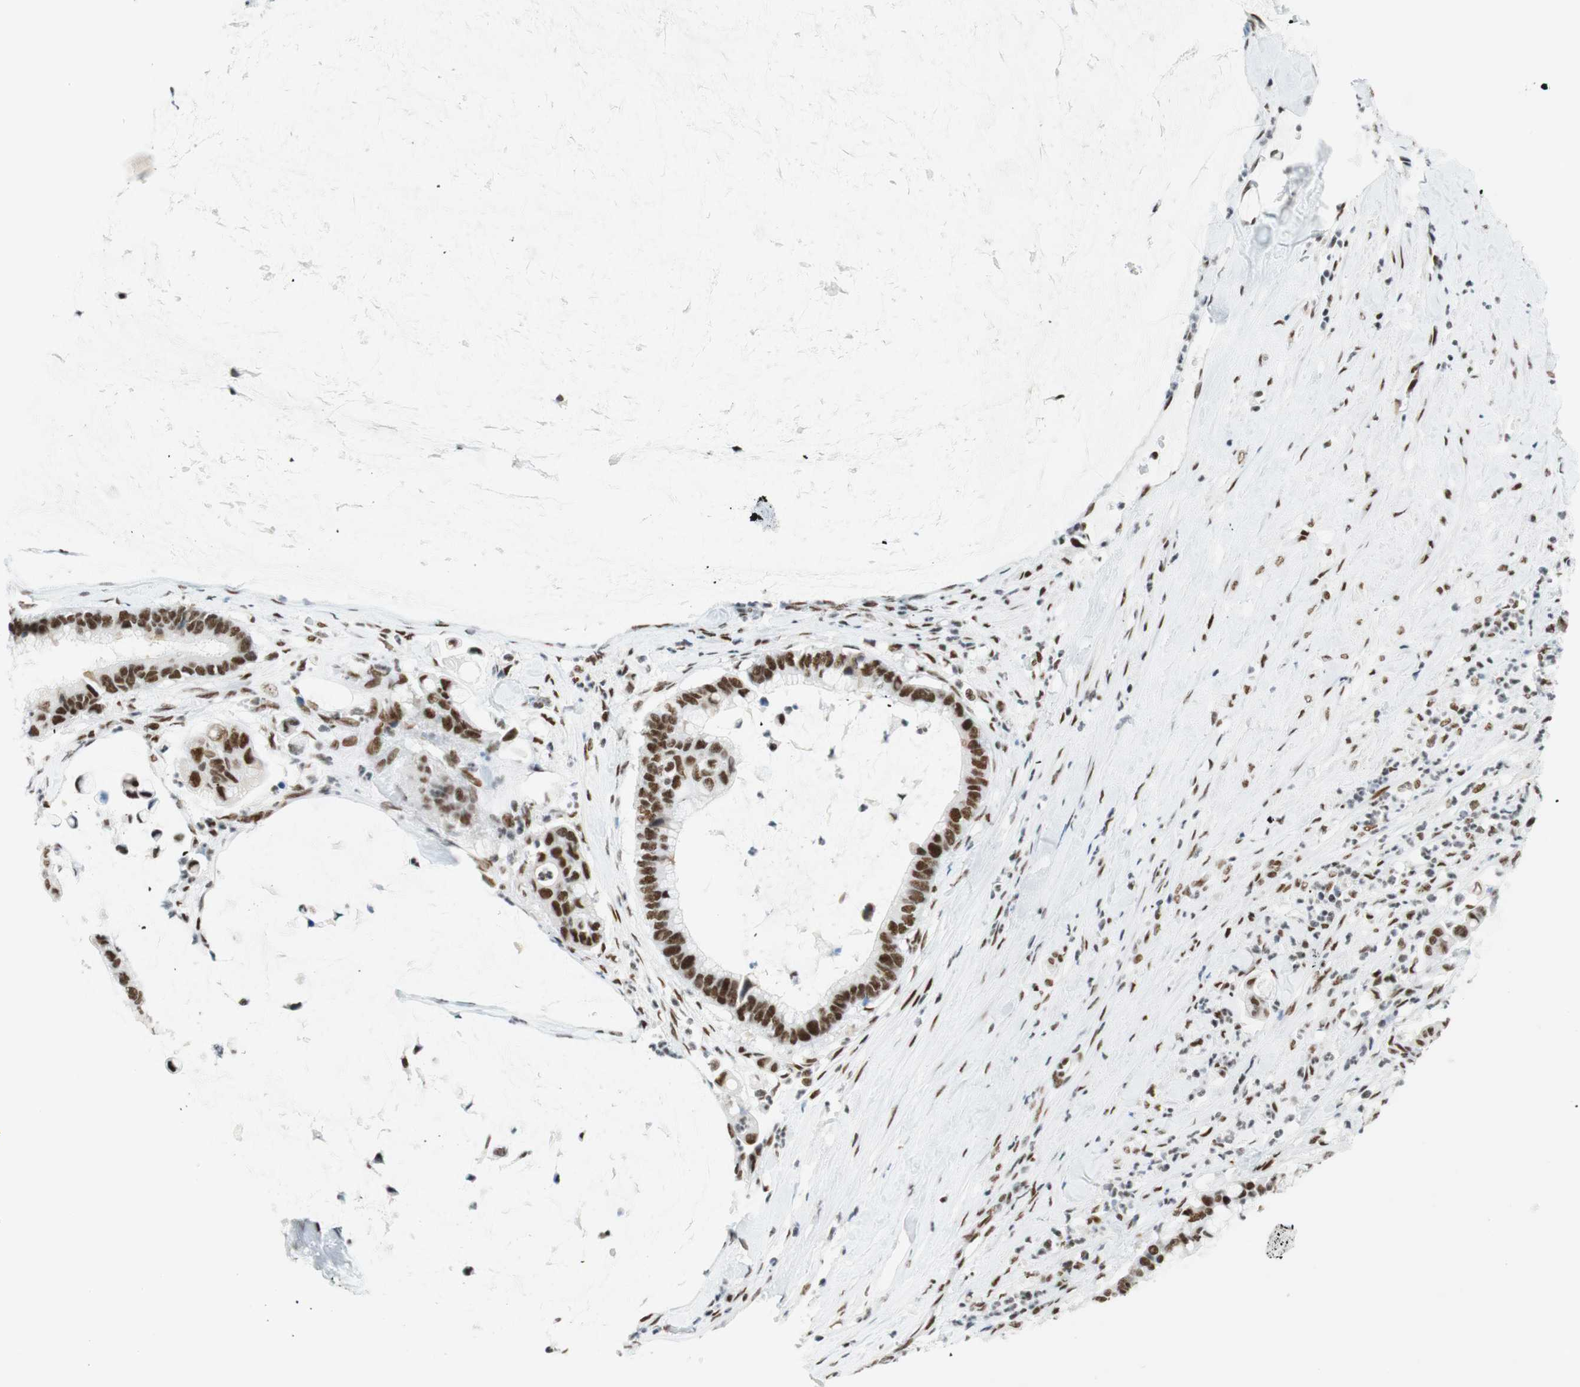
{"staining": {"intensity": "strong", "quantity": "25%-75%", "location": "nuclear"}, "tissue": "pancreatic cancer", "cell_type": "Tumor cells", "image_type": "cancer", "snomed": [{"axis": "morphology", "description": "Adenocarcinoma, NOS"}, {"axis": "topography", "description": "Pancreas"}], "caption": "Immunohistochemistry (IHC) image of neoplastic tissue: human pancreatic cancer (adenocarcinoma) stained using immunohistochemistry (IHC) reveals high levels of strong protein expression localized specifically in the nuclear of tumor cells, appearing as a nuclear brown color.", "gene": "RNF20", "patient": {"sex": "male", "age": 41}}